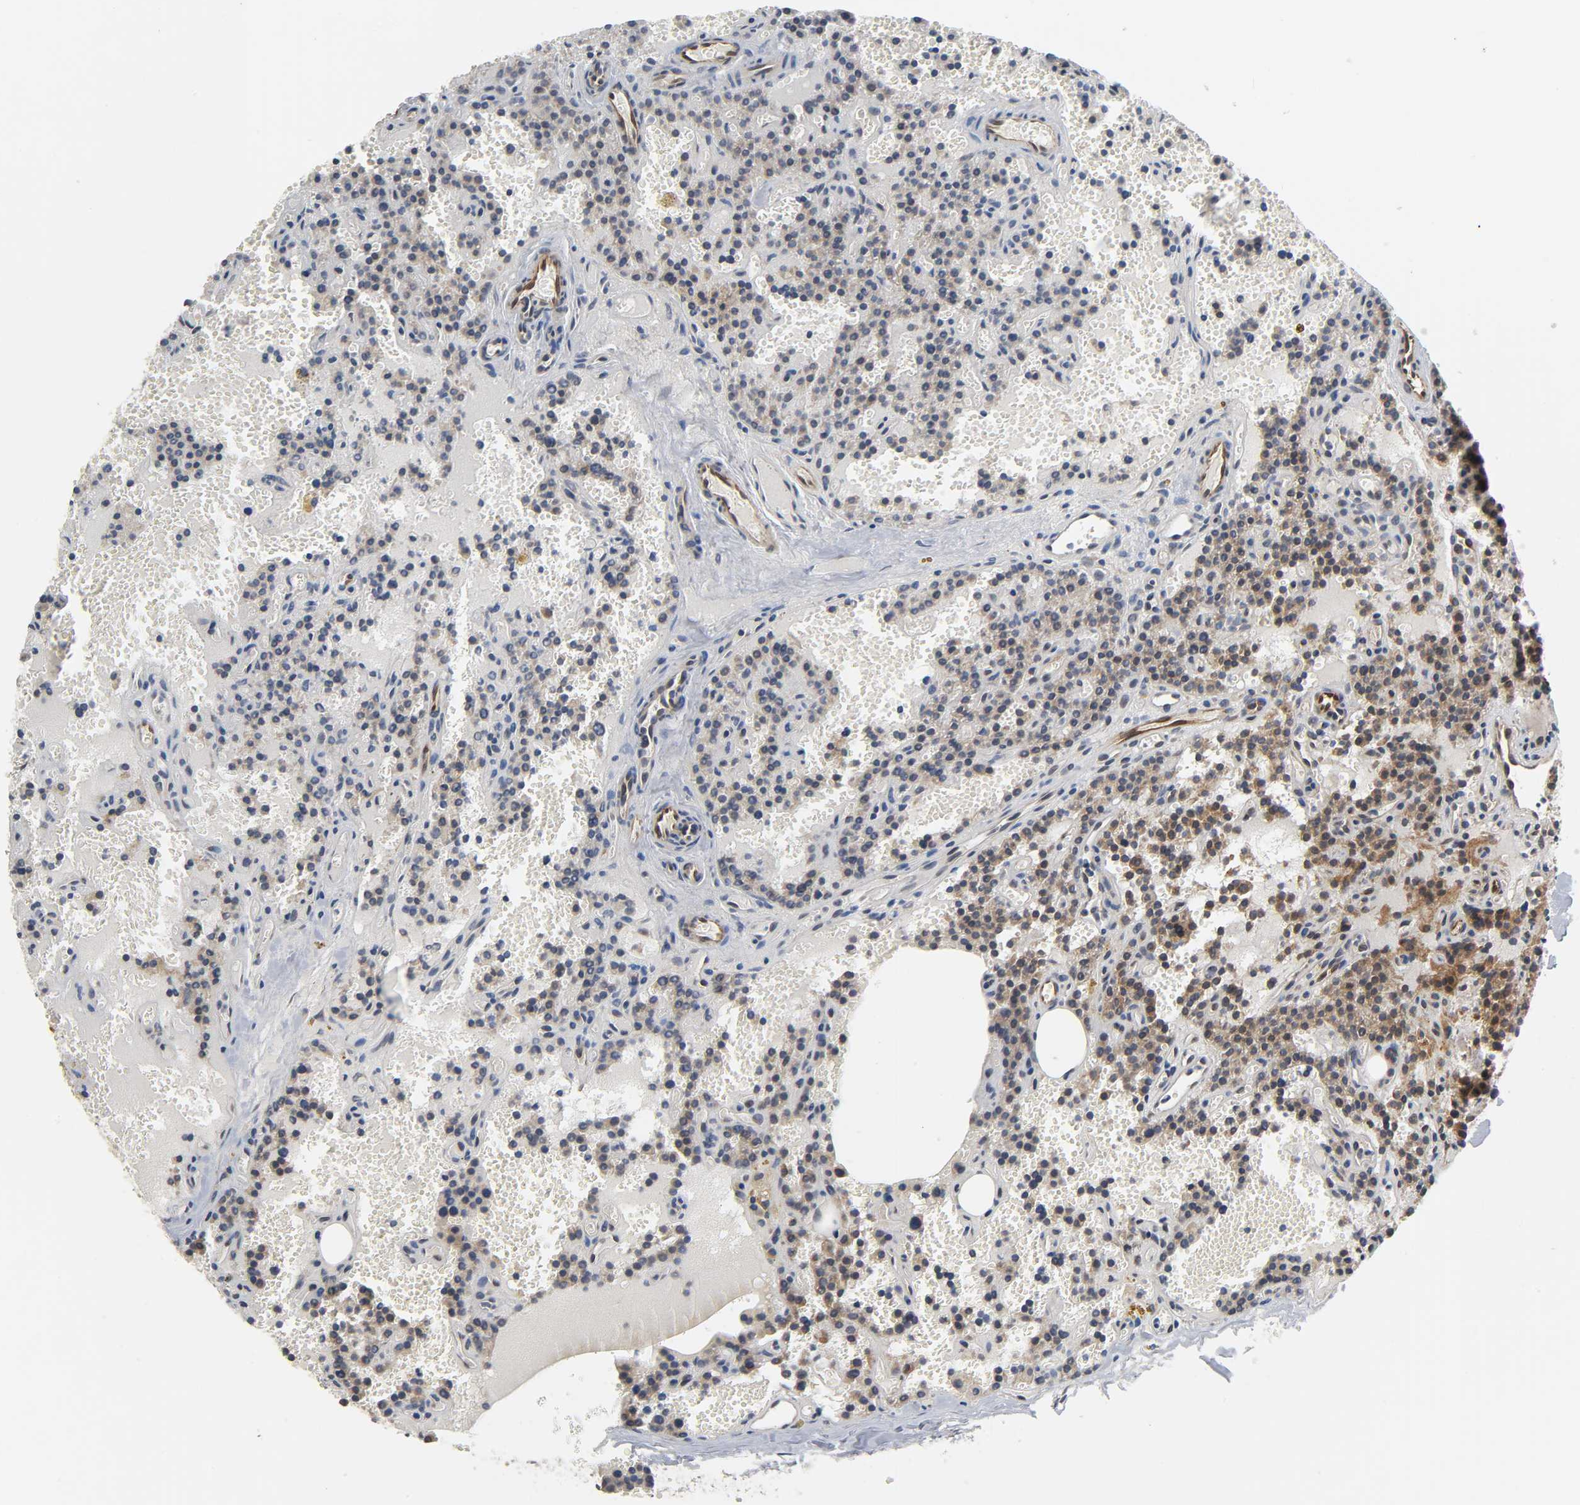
{"staining": {"intensity": "moderate", "quantity": ">75%", "location": "cytoplasmic/membranous"}, "tissue": "parathyroid gland", "cell_type": "Glandular cells", "image_type": "normal", "snomed": [{"axis": "morphology", "description": "Normal tissue, NOS"}, {"axis": "topography", "description": "Parathyroid gland"}], "caption": "IHC (DAB) staining of benign human parathyroid gland displays moderate cytoplasmic/membranous protein staining in approximately >75% of glandular cells.", "gene": "ASB6", "patient": {"sex": "male", "age": 25}}